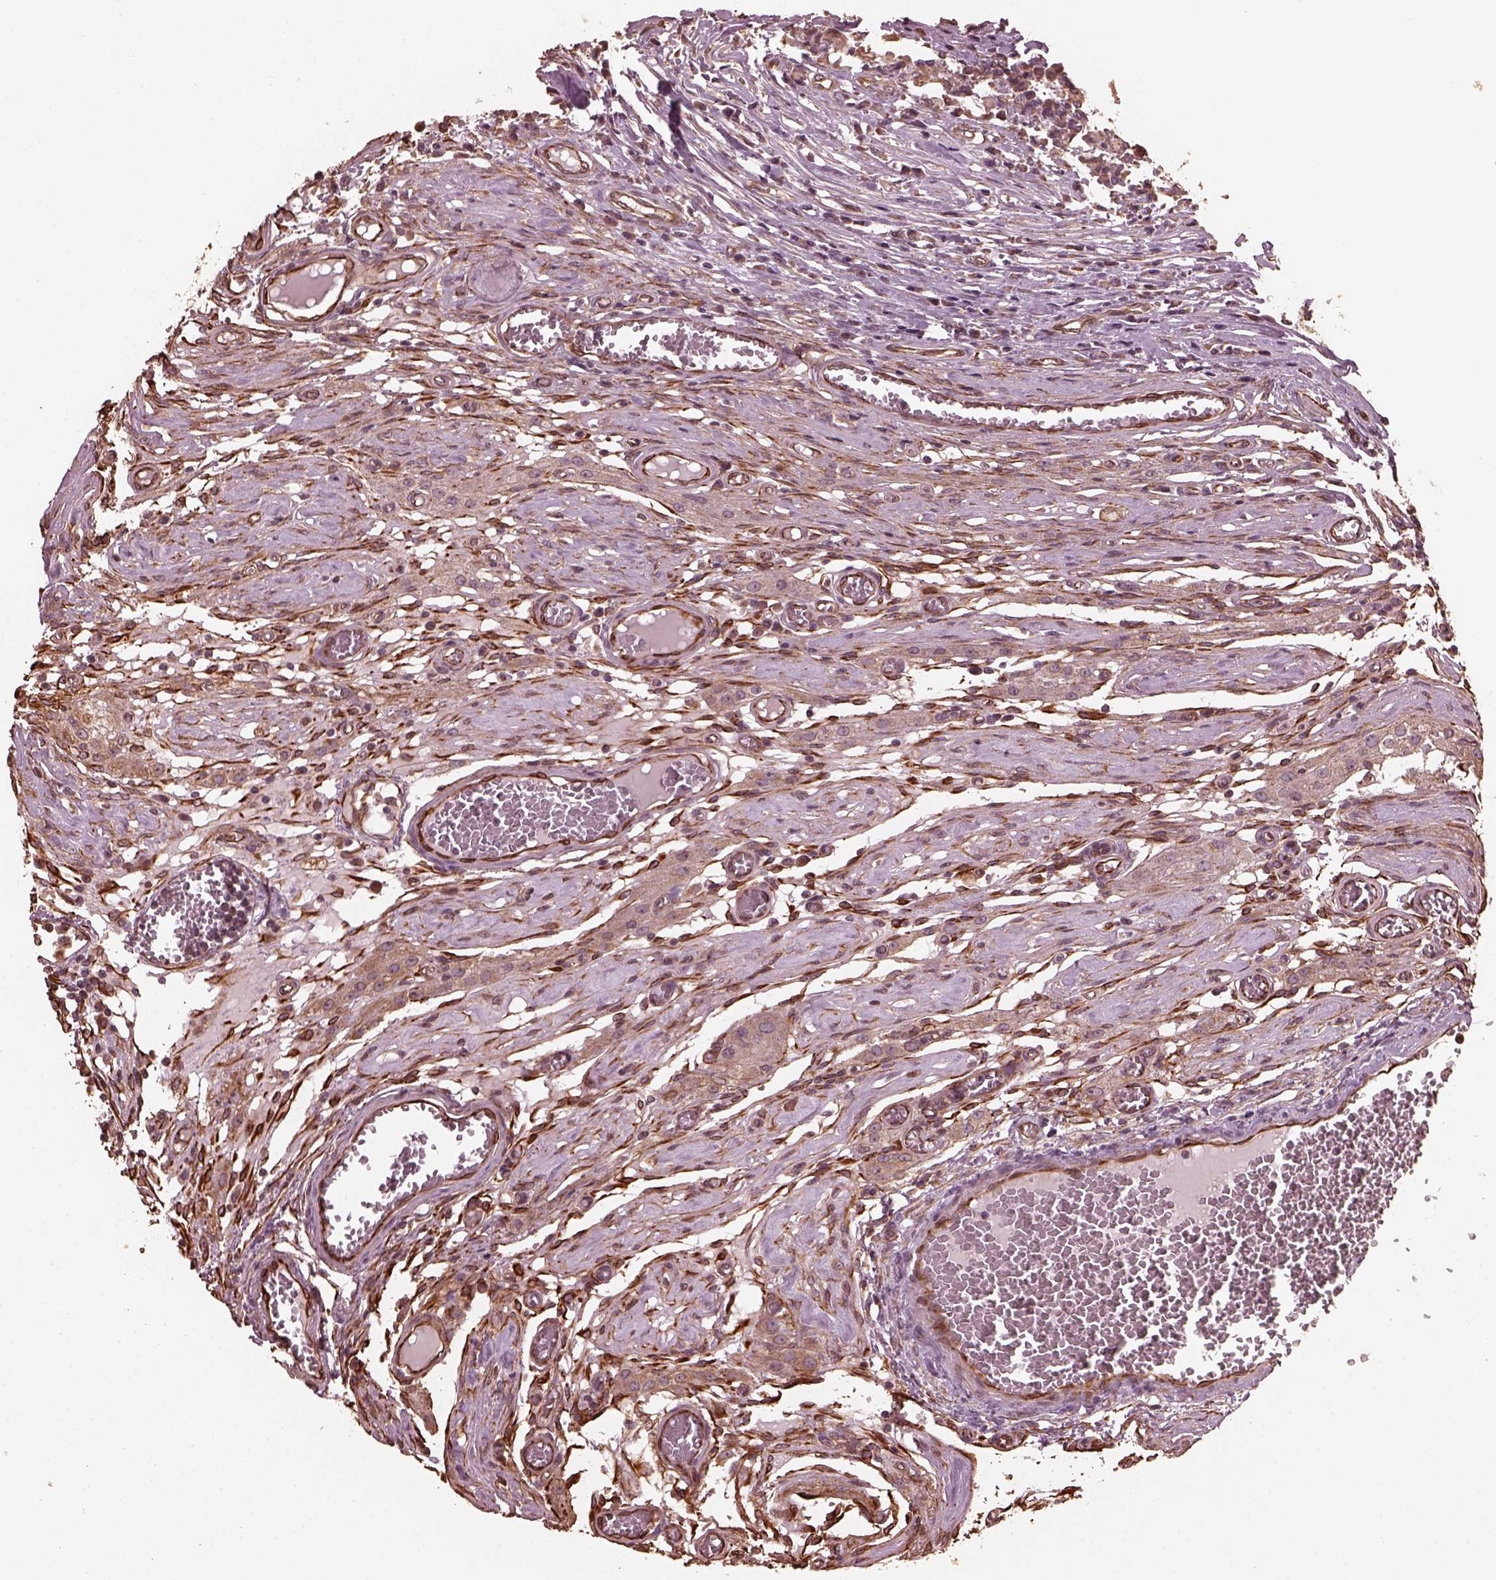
{"staining": {"intensity": "negative", "quantity": "none", "location": "none"}, "tissue": "testis cancer", "cell_type": "Tumor cells", "image_type": "cancer", "snomed": [{"axis": "morphology", "description": "Carcinoma, Embryonal, NOS"}, {"axis": "topography", "description": "Testis"}], "caption": "Embryonal carcinoma (testis) was stained to show a protein in brown. There is no significant positivity in tumor cells.", "gene": "GTPBP1", "patient": {"sex": "male", "age": 36}}